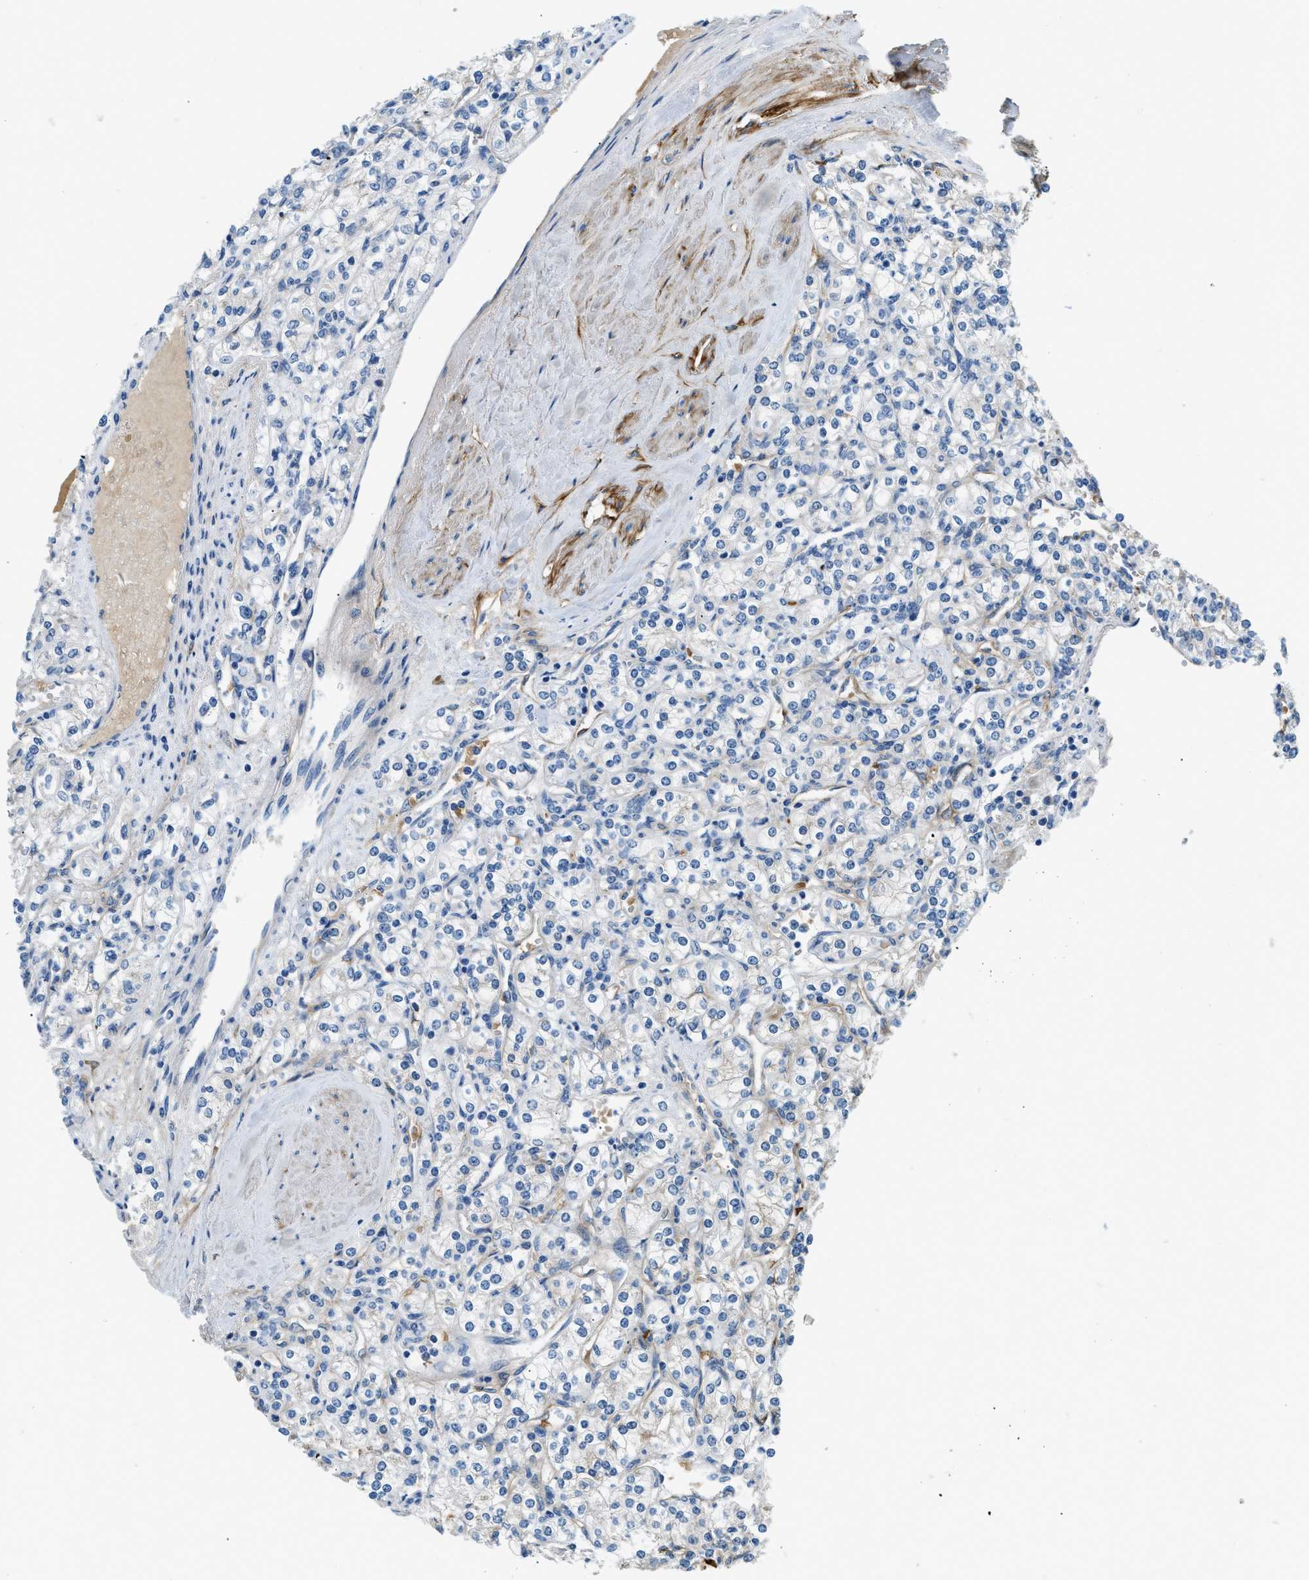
{"staining": {"intensity": "negative", "quantity": "none", "location": "none"}, "tissue": "renal cancer", "cell_type": "Tumor cells", "image_type": "cancer", "snomed": [{"axis": "morphology", "description": "Adenocarcinoma, NOS"}, {"axis": "topography", "description": "Kidney"}], "caption": "This photomicrograph is of adenocarcinoma (renal) stained with immunohistochemistry (IHC) to label a protein in brown with the nuclei are counter-stained blue. There is no expression in tumor cells.", "gene": "COL15A1", "patient": {"sex": "male", "age": 77}}